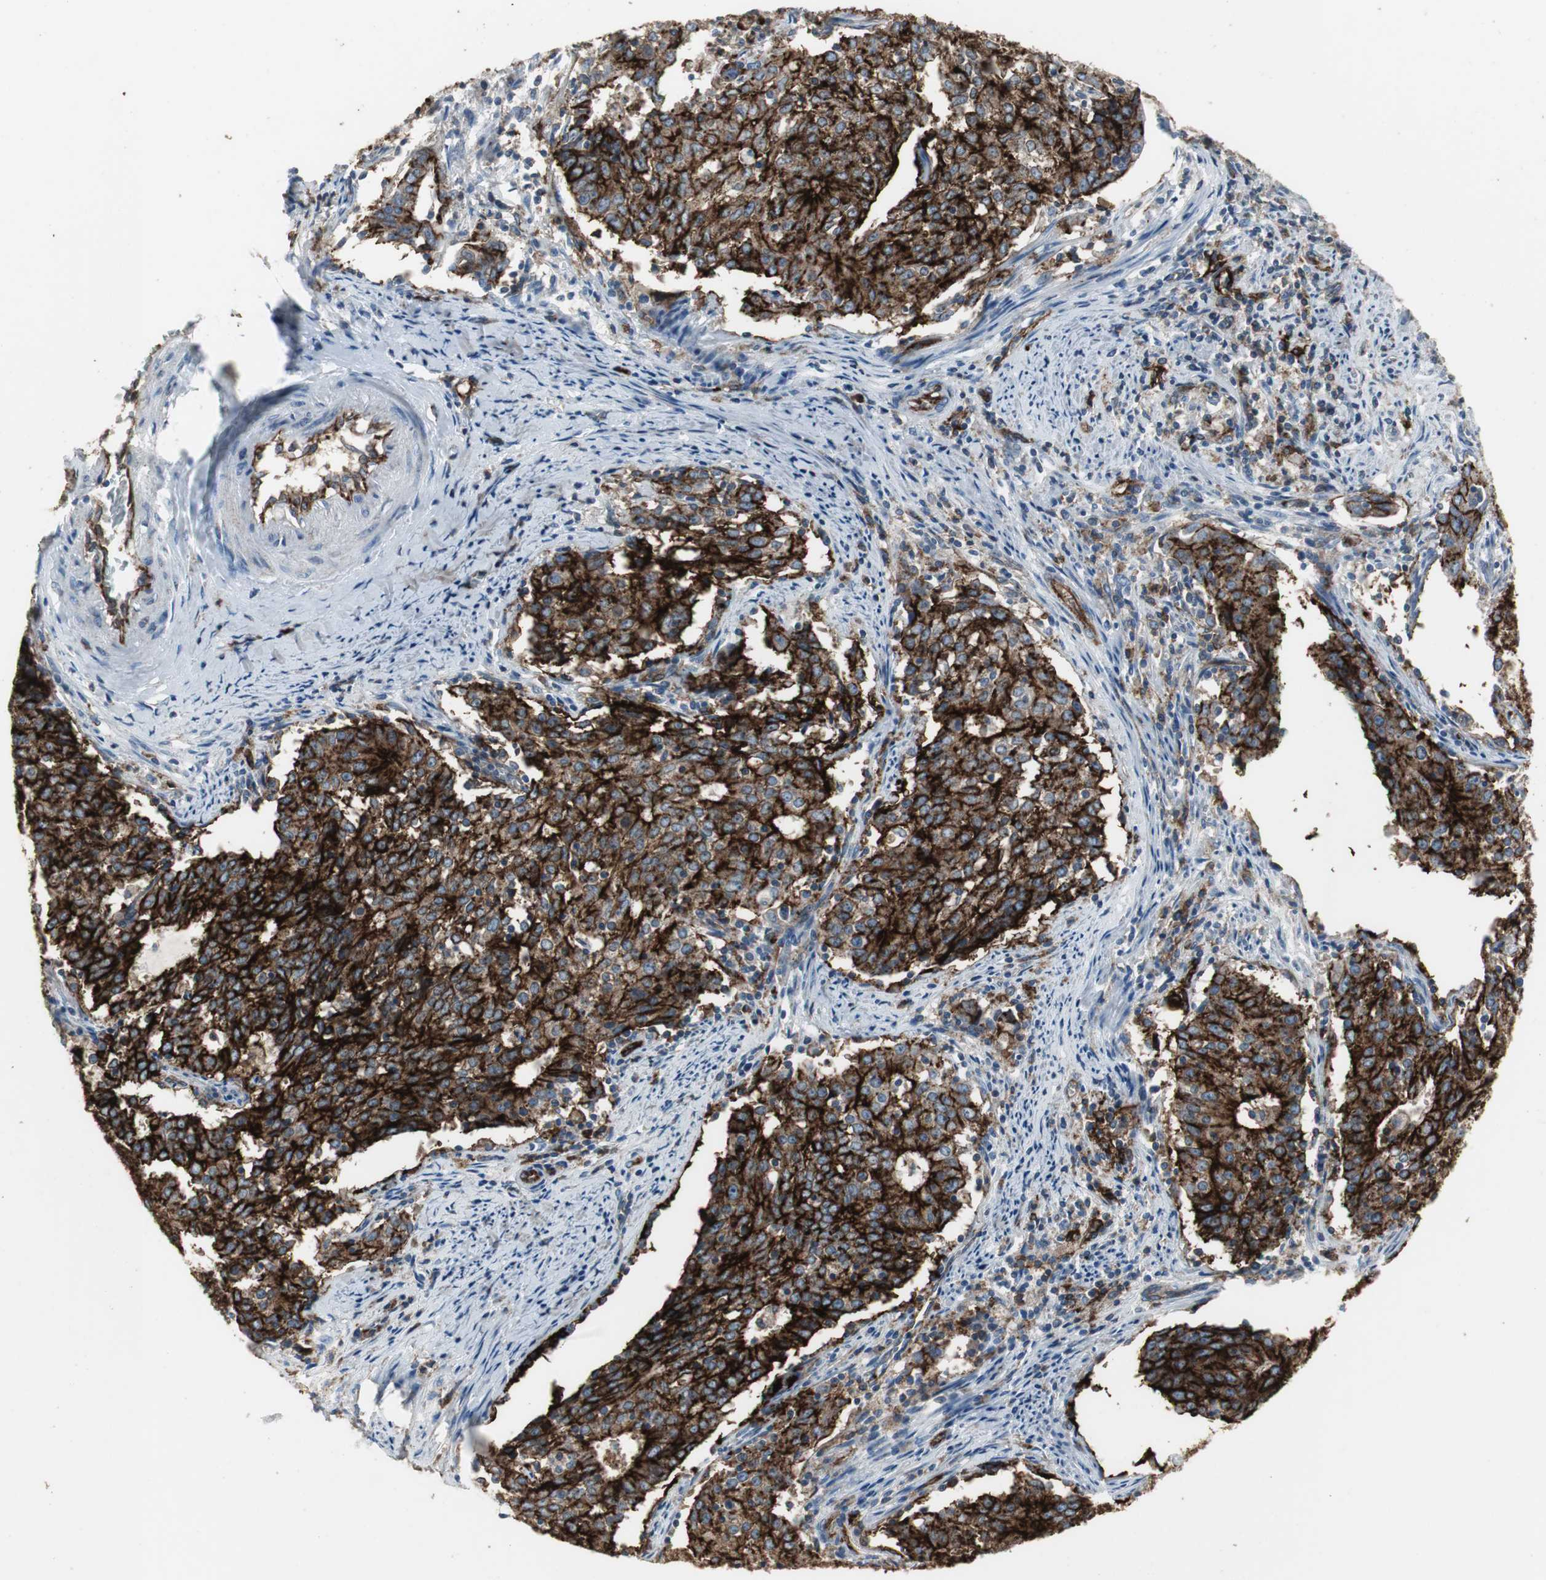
{"staining": {"intensity": "strong", "quantity": ">75%", "location": "cytoplasmic/membranous"}, "tissue": "cervical cancer", "cell_type": "Tumor cells", "image_type": "cancer", "snomed": [{"axis": "morphology", "description": "Adenocarcinoma, NOS"}, {"axis": "topography", "description": "Cervix"}], "caption": "Immunohistochemistry histopathology image of neoplastic tissue: cervical adenocarcinoma stained using immunohistochemistry (IHC) reveals high levels of strong protein expression localized specifically in the cytoplasmic/membranous of tumor cells, appearing as a cytoplasmic/membranous brown color.", "gene": "F11R", "patient": {"sex": "female", "age": 44}}